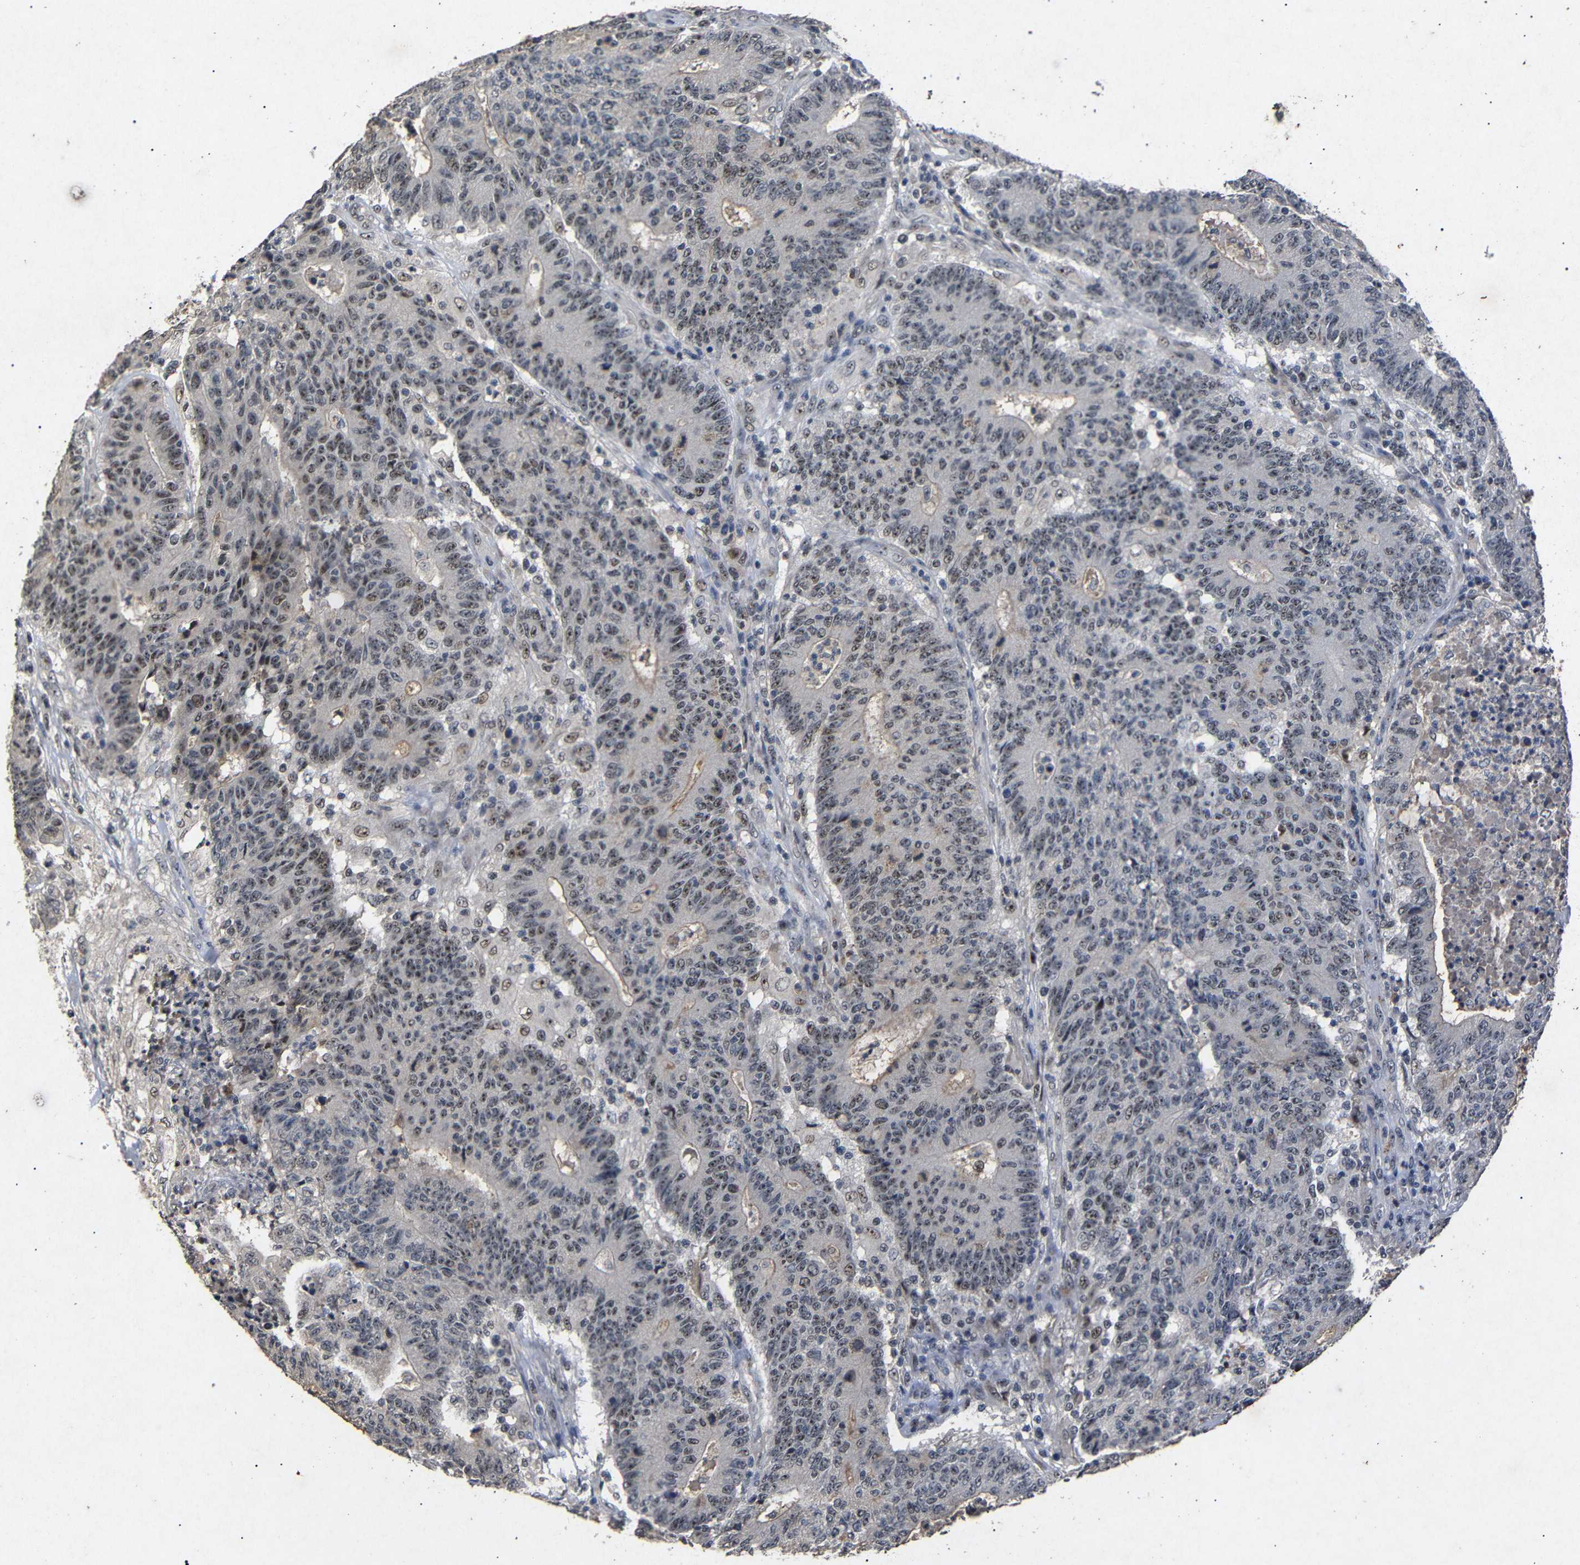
{"staining": {"intensity": "moderate", "quantity": ">75%", "location": "nuclear"}, "tissue": "colorectal cancer", "cell_type": "Tumor cells", "image_type": "cancer", "snomed": [{"axis": "morphology", "description": "Normal tissue, NOS"}, {"axis": "morphology", "description": "Adenocarcinoma, NOS"}, {"axis": "topography", "description": "Colon"}], "caption": "Adenocarcinoma (colorectal) was stained to show a protein in brown. There is medium levels of moderate nuclear staining in approximately >75% of tumor cells.", "gene": "PARN", "patient": {"sex": "female", "age": 75}}